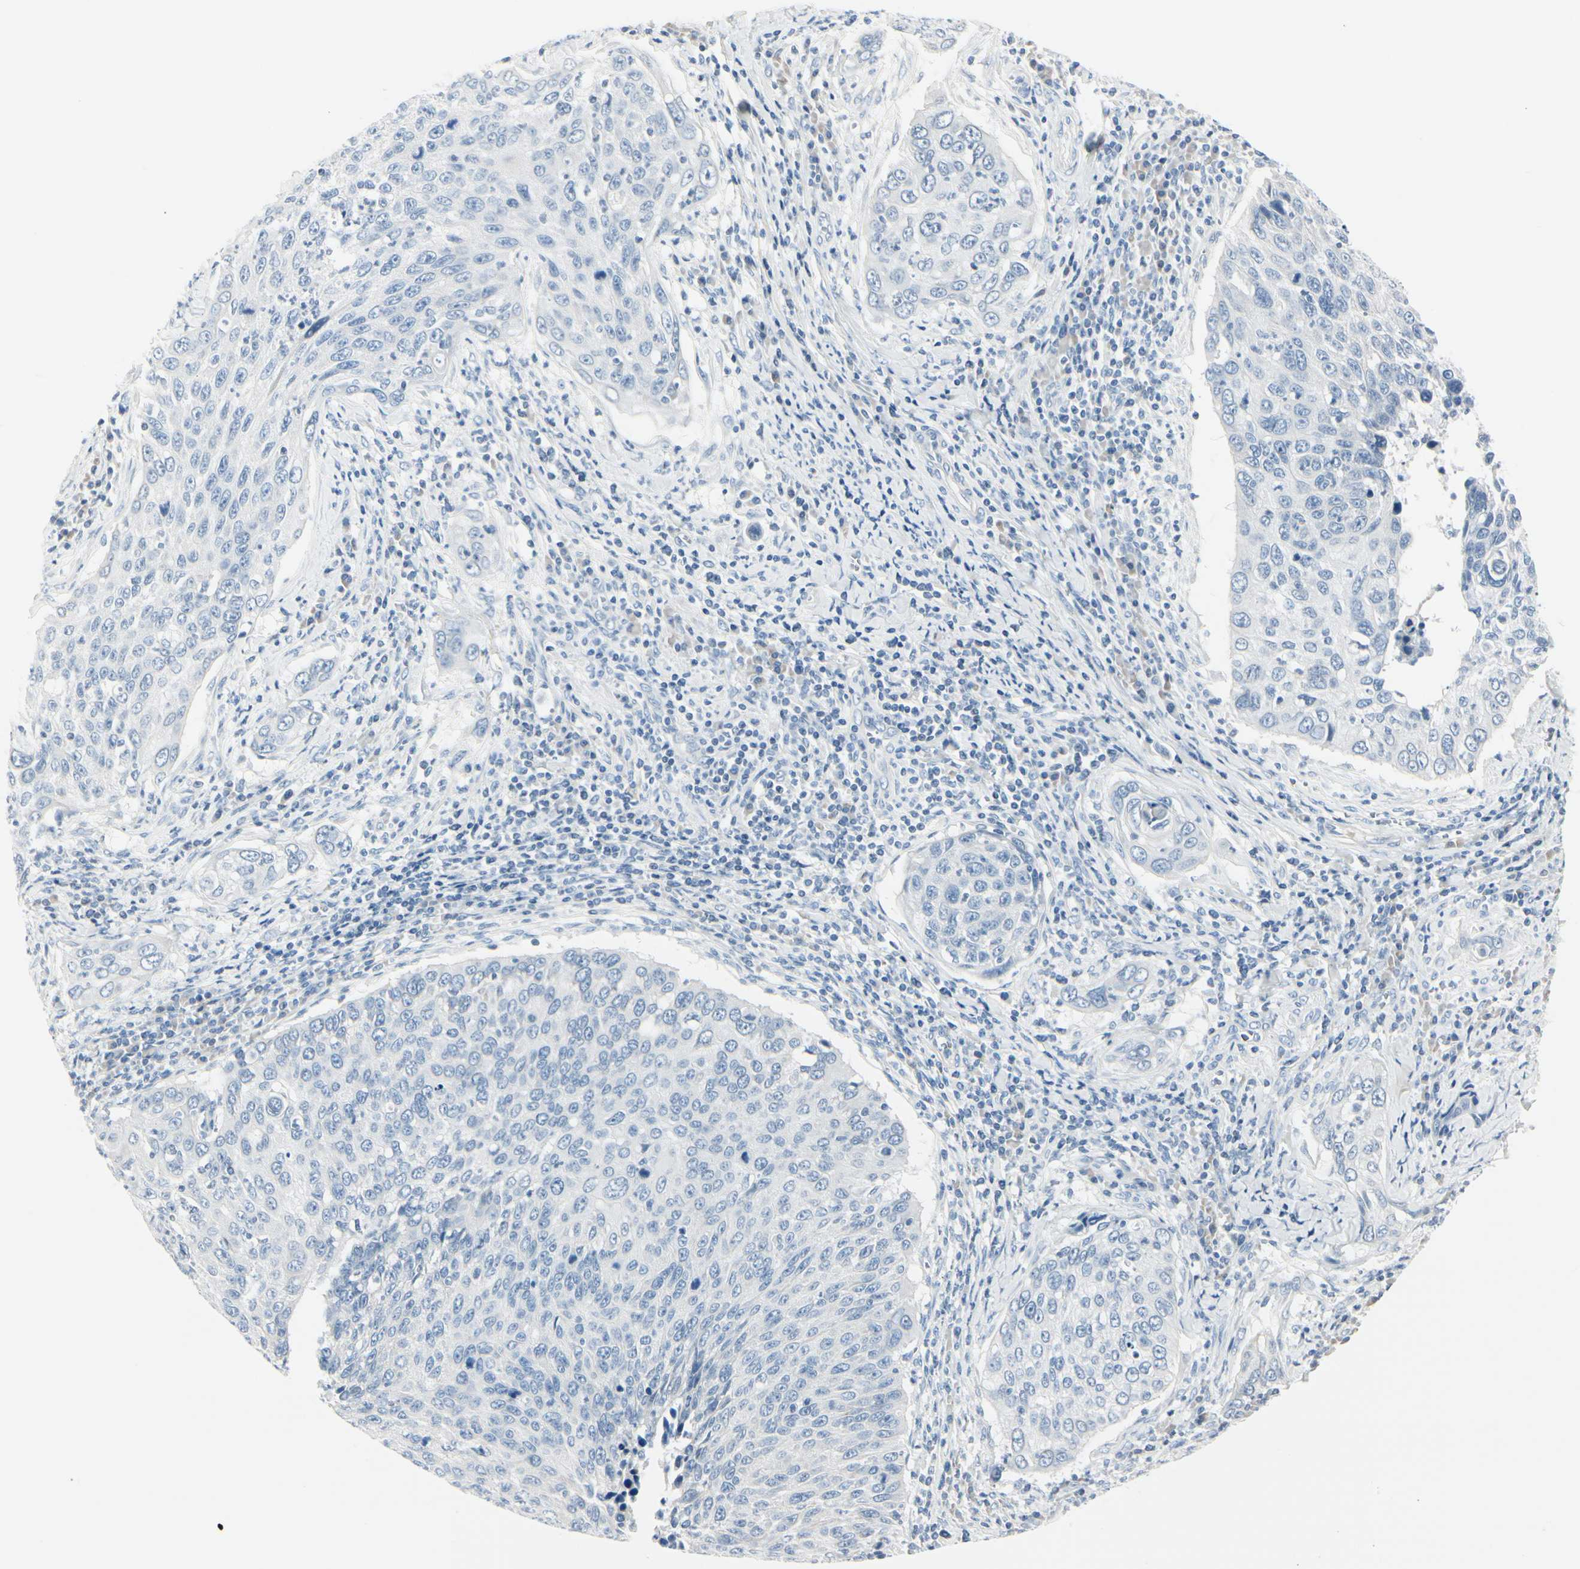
{"staining": {"intensity": "negative", "quantity": "none", "location": "none"}, "tissue": "cervical cancer", "cell_type": "Tumor cells", "image_type": "cancer", "snomed": [{"axis": "morphology", "description": "Squamous cell carcinoma, NOS"}, {"axis": "topography", "description": "Cervix"}], "caption": "This is a image of immunohistochemistry (IHC) staining of cervical cancer (squamous cell carcinoma), which shows no positivity in tumor cells.", "gene": "CDHR5", "patient": {"sex": "female", "age": 53}}